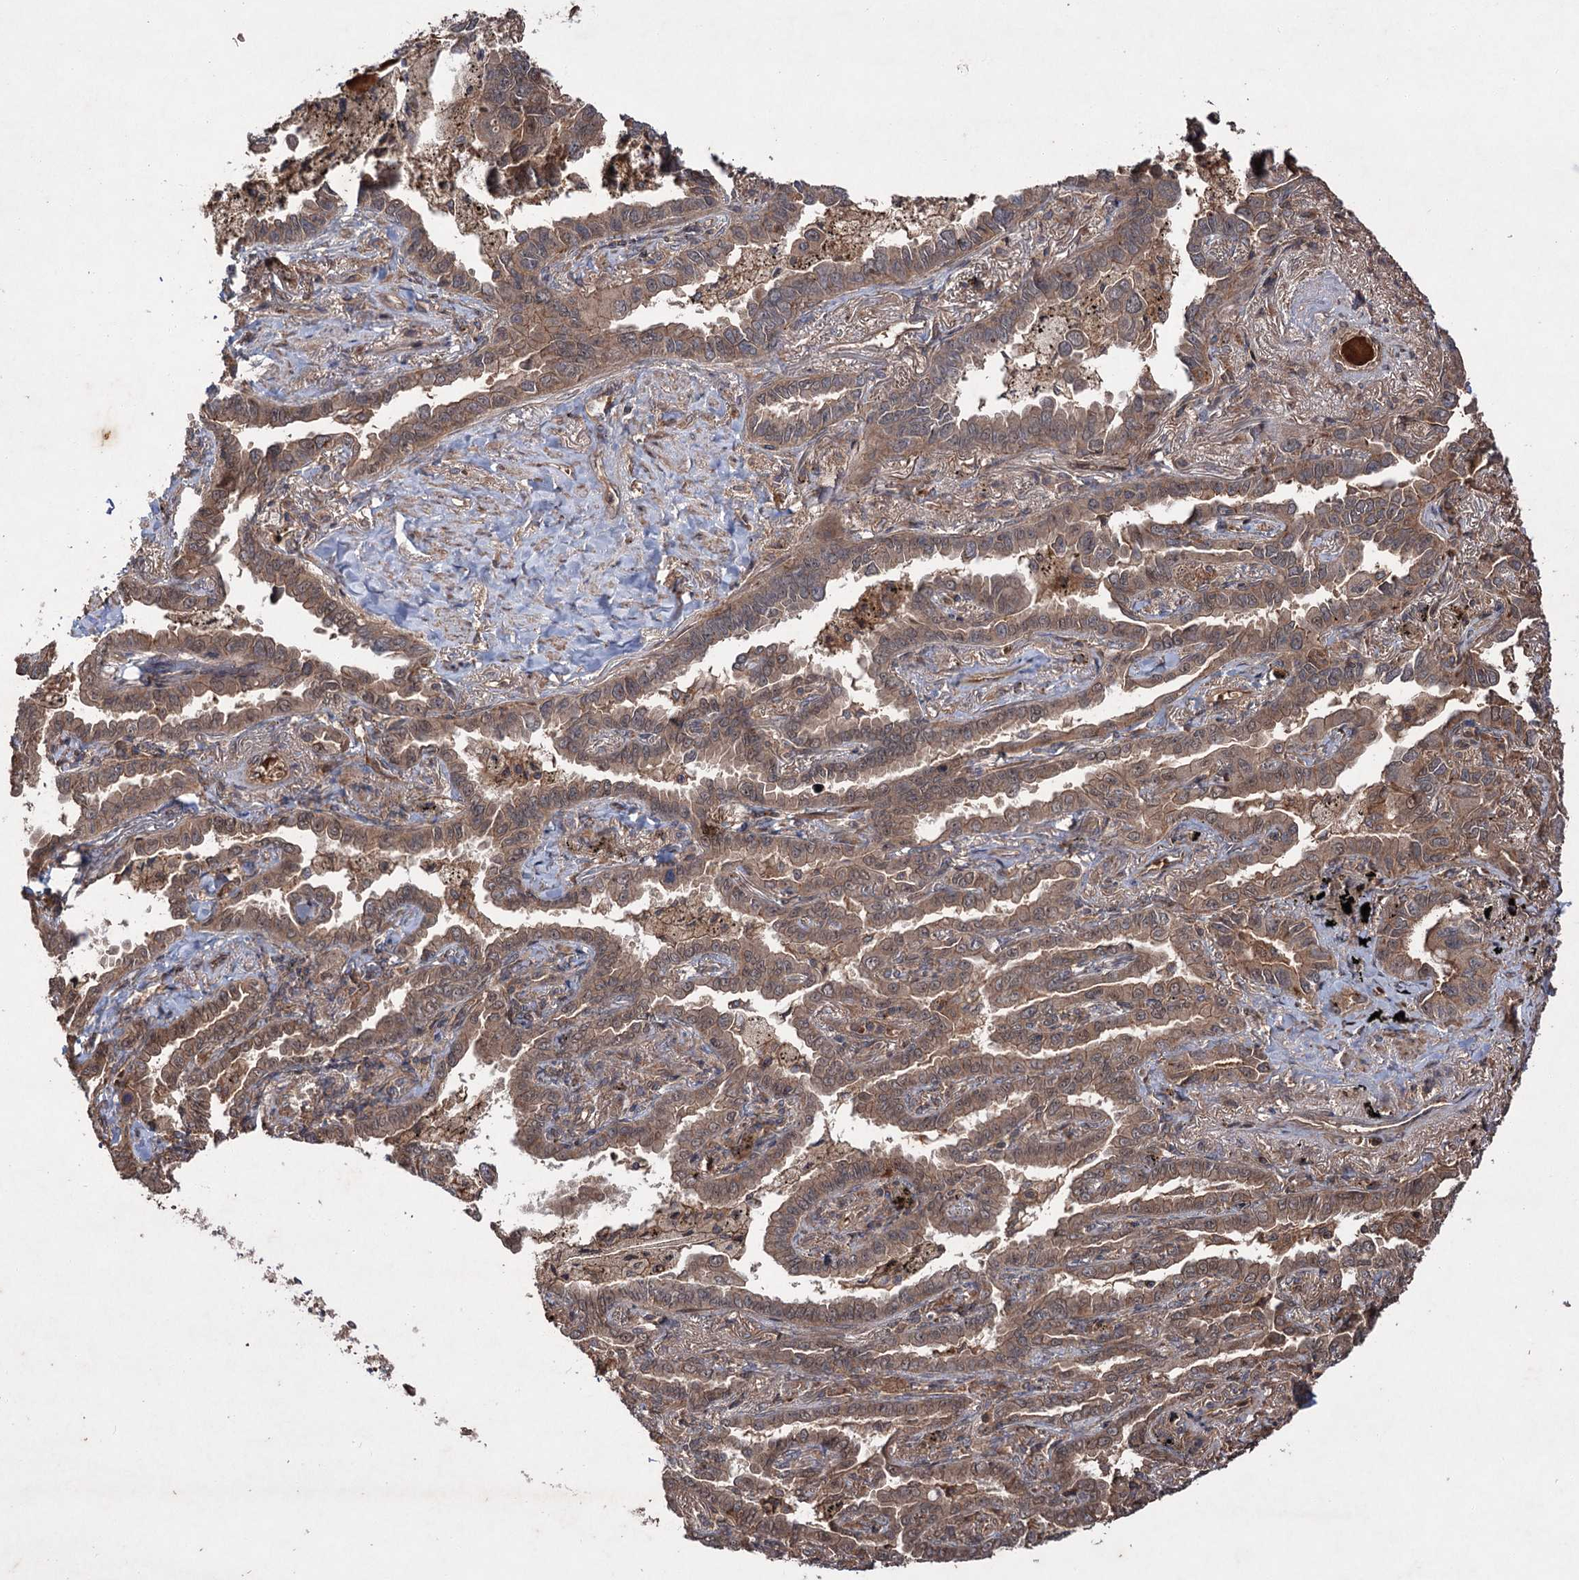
{"staining": {"intensity": "moderate", "quantity": "25%-75%", "location": "cytoplasmic/membranous,nuclear"}, "tissue": "lung cancer", "cell_type": "Tumor cells", "image_type": "cancer", "snomed": [{"axis": "morphology", "description": "Adenocarcinoma, NOS"}, {"axis": "topography", "description": "Lung"}], "caption": "Protein analysis of lung cancer (adenocarcinoma) tissue exhibits moderate cytoplasmic/membranous and nuclear staining in about 25%-75% of tumor cells. (IHC, brightfield microscopy, high magnification).", "gene": "ADK", "patient": {"sex": "male", "age": 67}}